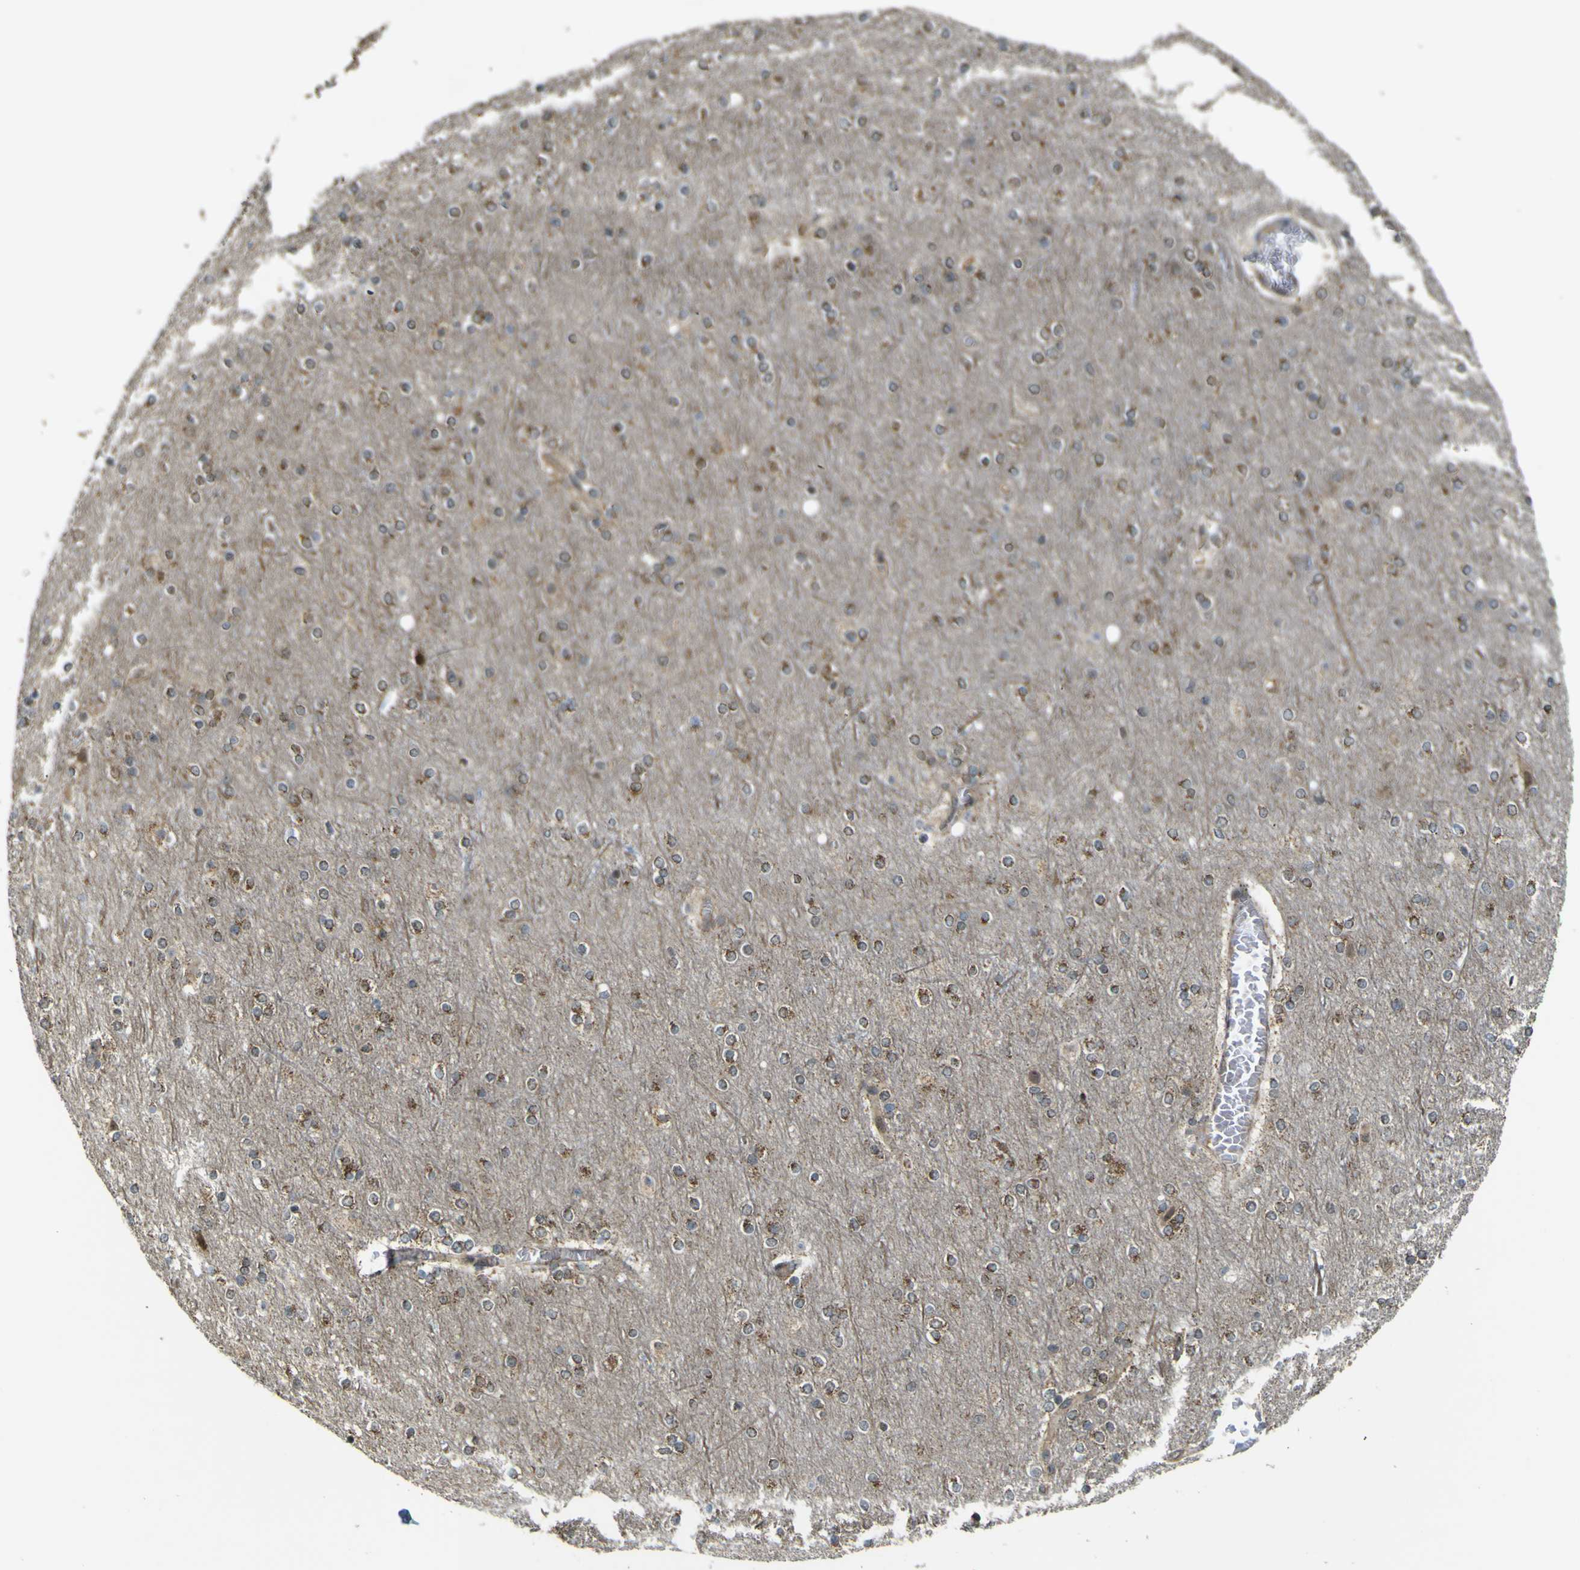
{"staining": {"intensity": "moderate", "quantity": ">75%", "location": "cytoplasmic/membranous"}, "tissue": "cerebral cortex", "cell_type": "Endothelial cells", "image_type": "normal", "snomed": [{"axis": "morphology", "description": "Normal tissue, NOS"}, {"axis": "topography", "description": "Cerebral cortex"}], "caption": "IHC image of benign human cerebral cortex stained for a protein (brown), which exhibits medium levels of moderate cytoplasmic/membranous positivity in about >75% of endothelial cells.", "gene": "ACBD5", "patient": {"sex": "female", "age": 54}}